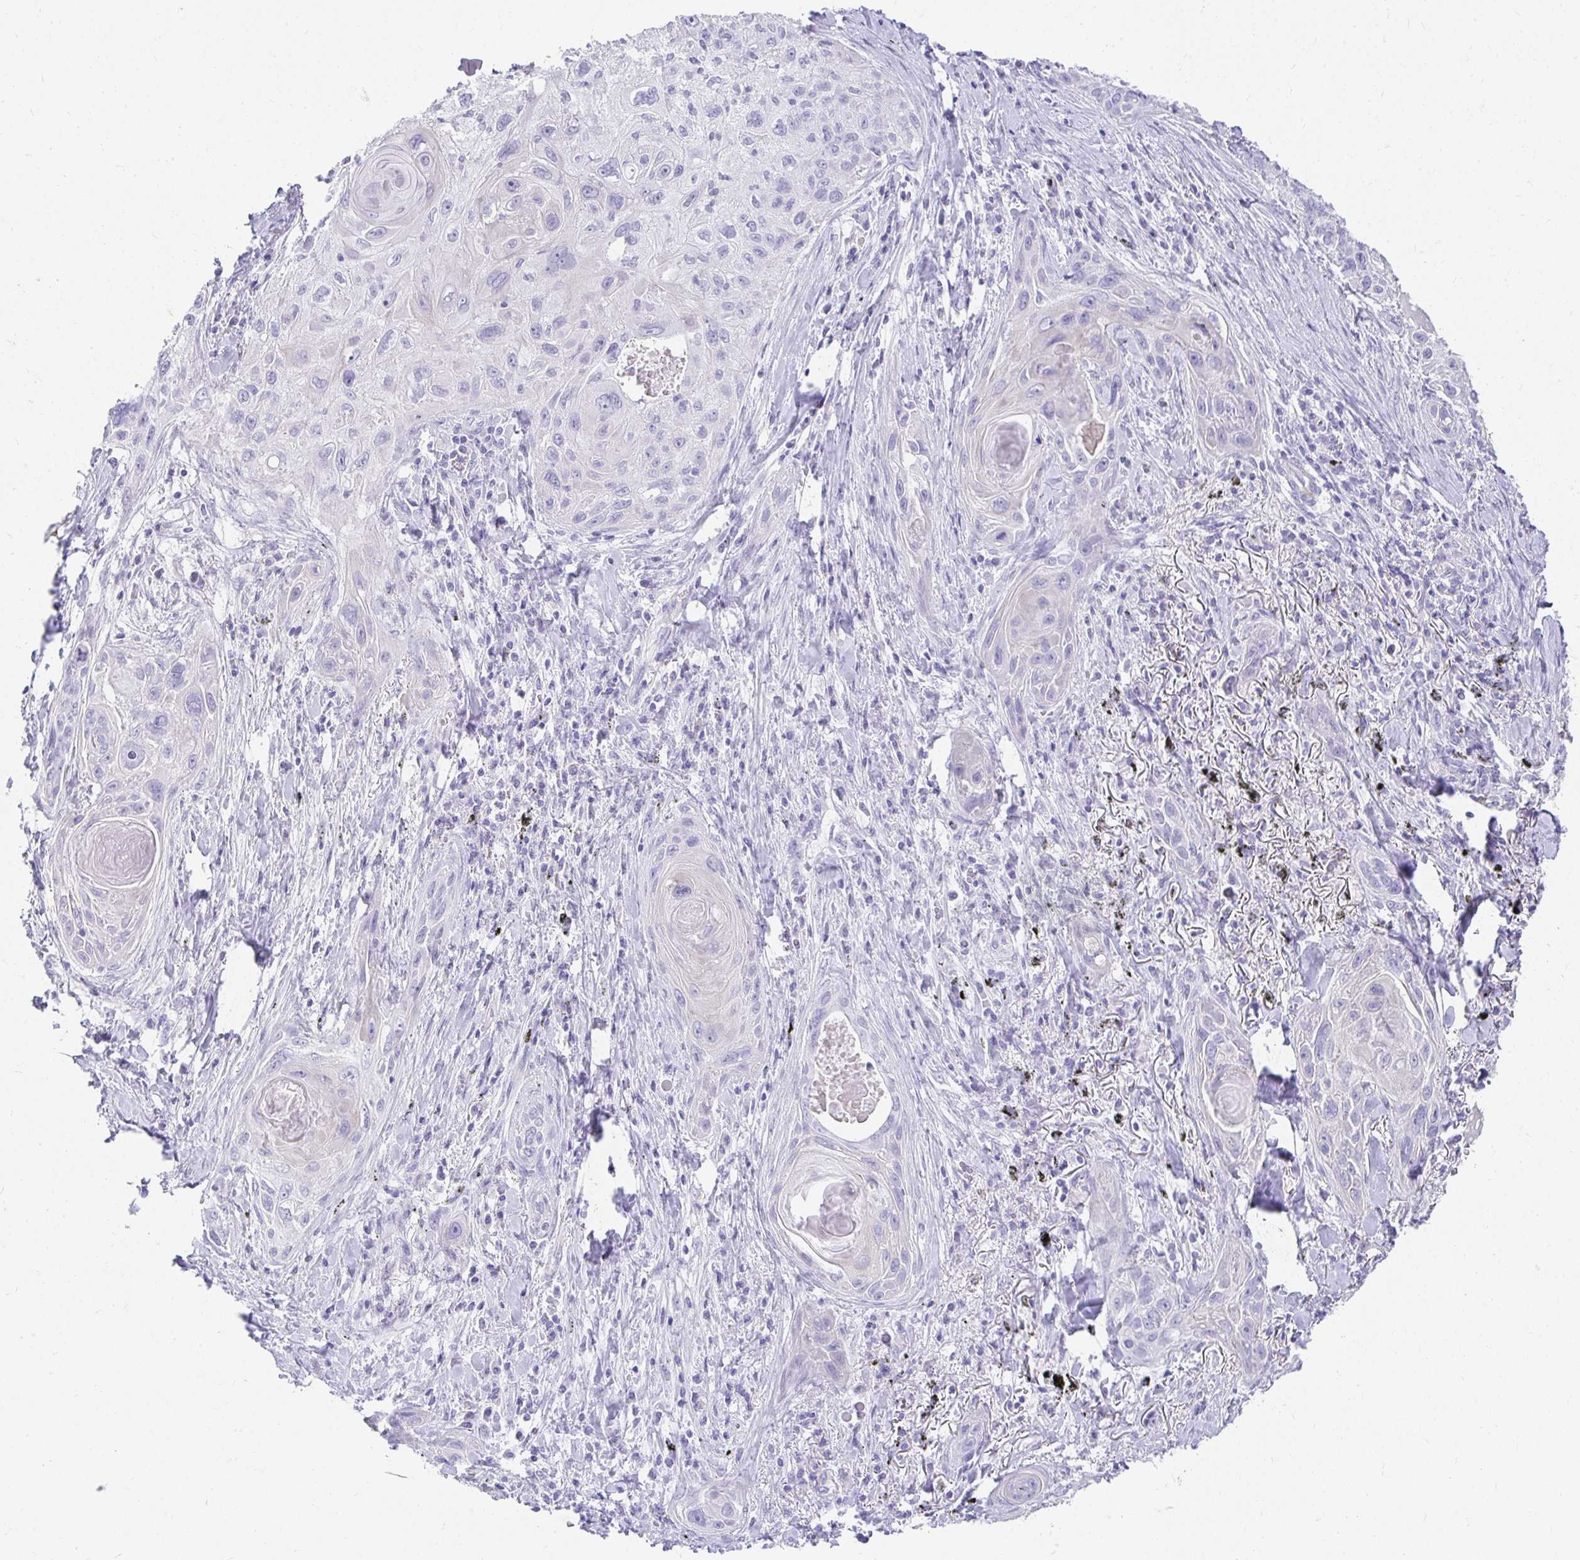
{"staining": {"intensity": "negative", "quantity": "none", "location": "none"}, "tissue": "lung cancer", "cell_type": "Tumor cells", "image_type": "cancer", "snomed": [{"axis": "morphology", "description": "Squamous cell carcinoma, NOS"}, {"axis": "topography", "description": "Lung"}], "caption": "High power microscopy image of an IHC image of lung cancer, revealing no significant positivity in tumor cells.", "gene": "CHAT", "patient": {"sex": "male", "age": 79}}